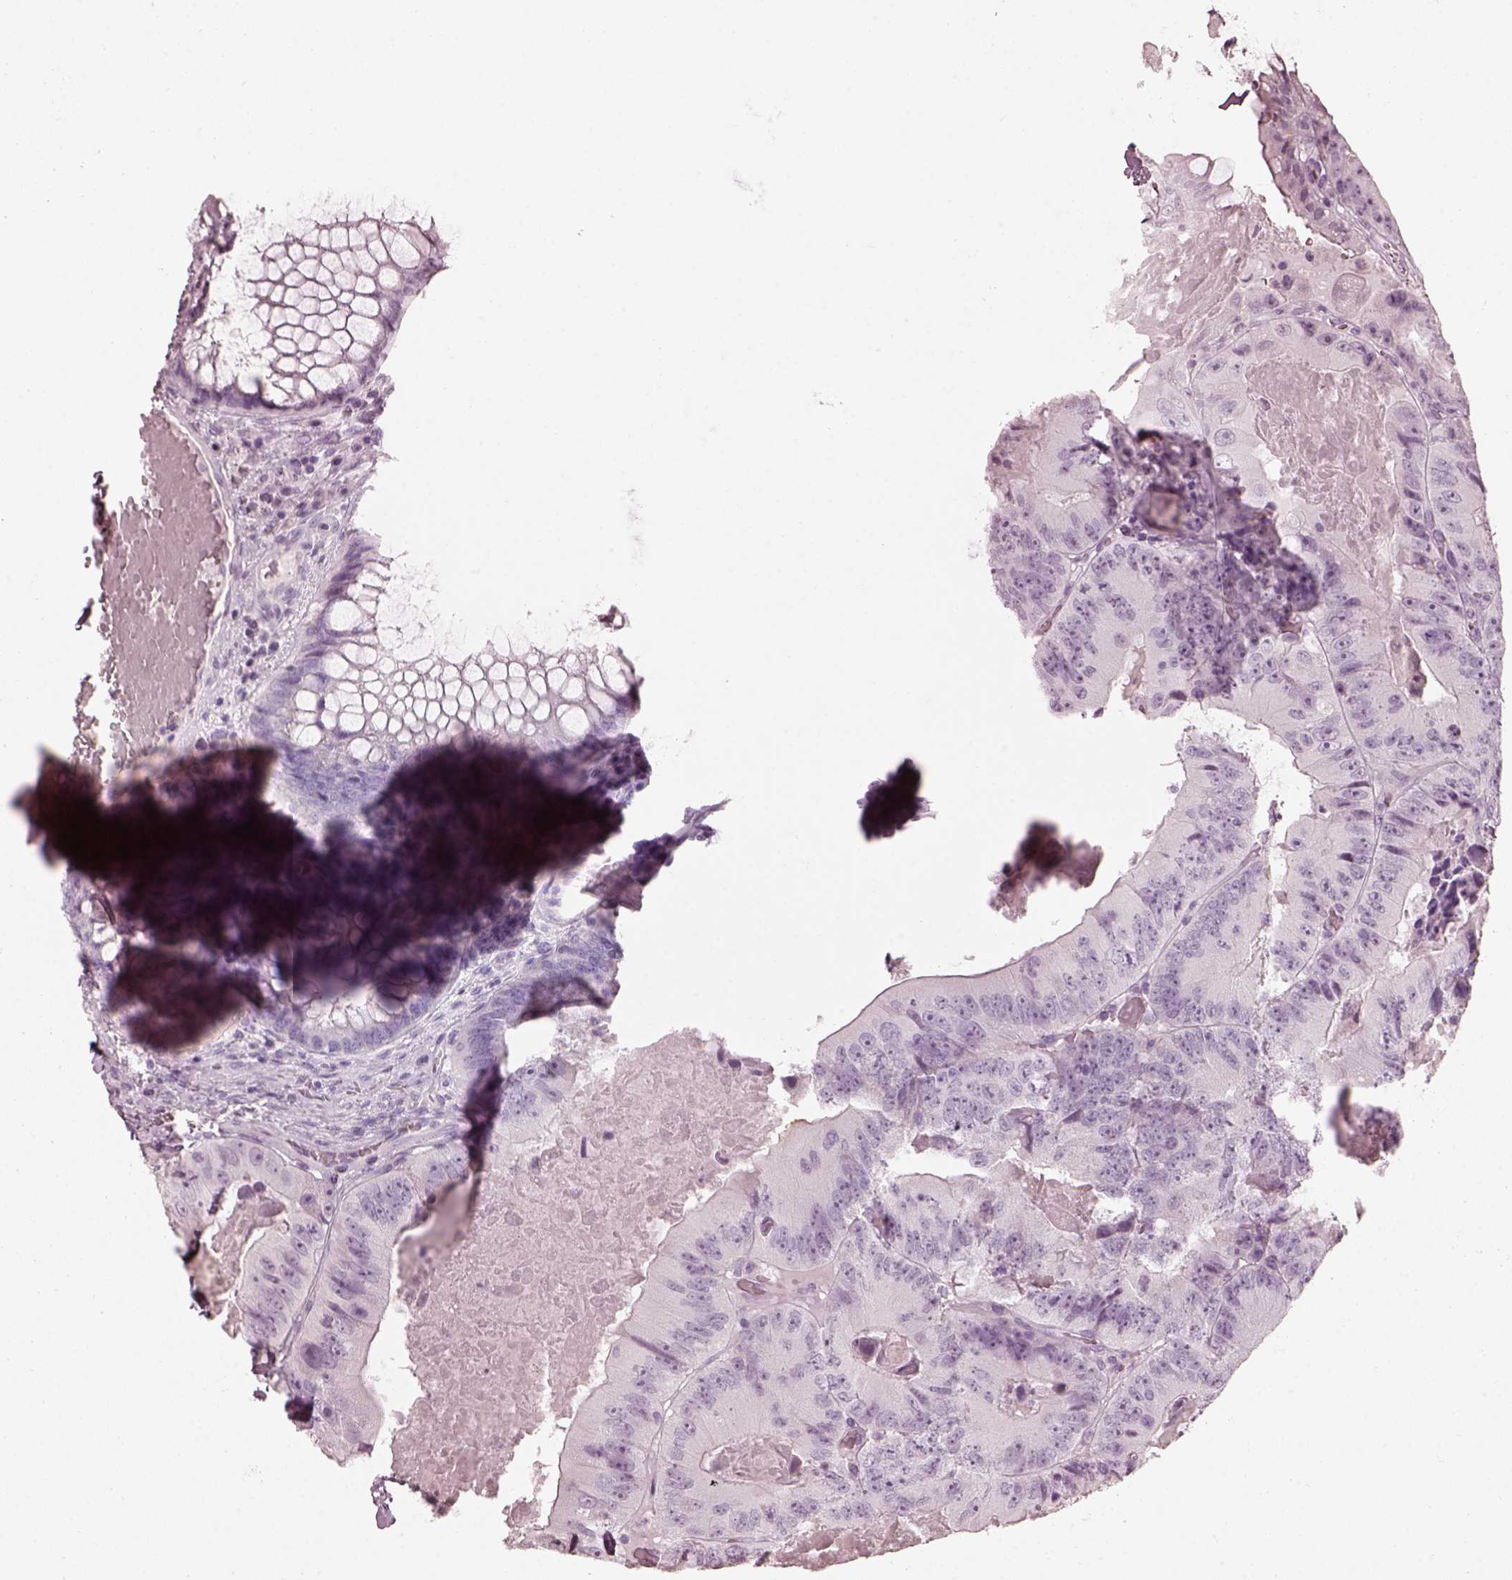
{"staining": {"intensity": "negative", "quantity": "none", "location": "none"}, "tissue": "colorectal cancer", "cell_type": "Tumor cells", "image_type": "cancer", "snomed": [{"axis": "morphology", "description": "Adenocarcinoma, NOS"}, {"axis": "topography", "description": "Colon"}], "caption": "DAB immunohistochemical staining of human adenocarcinoma (colorectal) shows no significant expression in tumor cells.", "gene": "FUT4", "patient": {"sex": "female", "age": 86}}